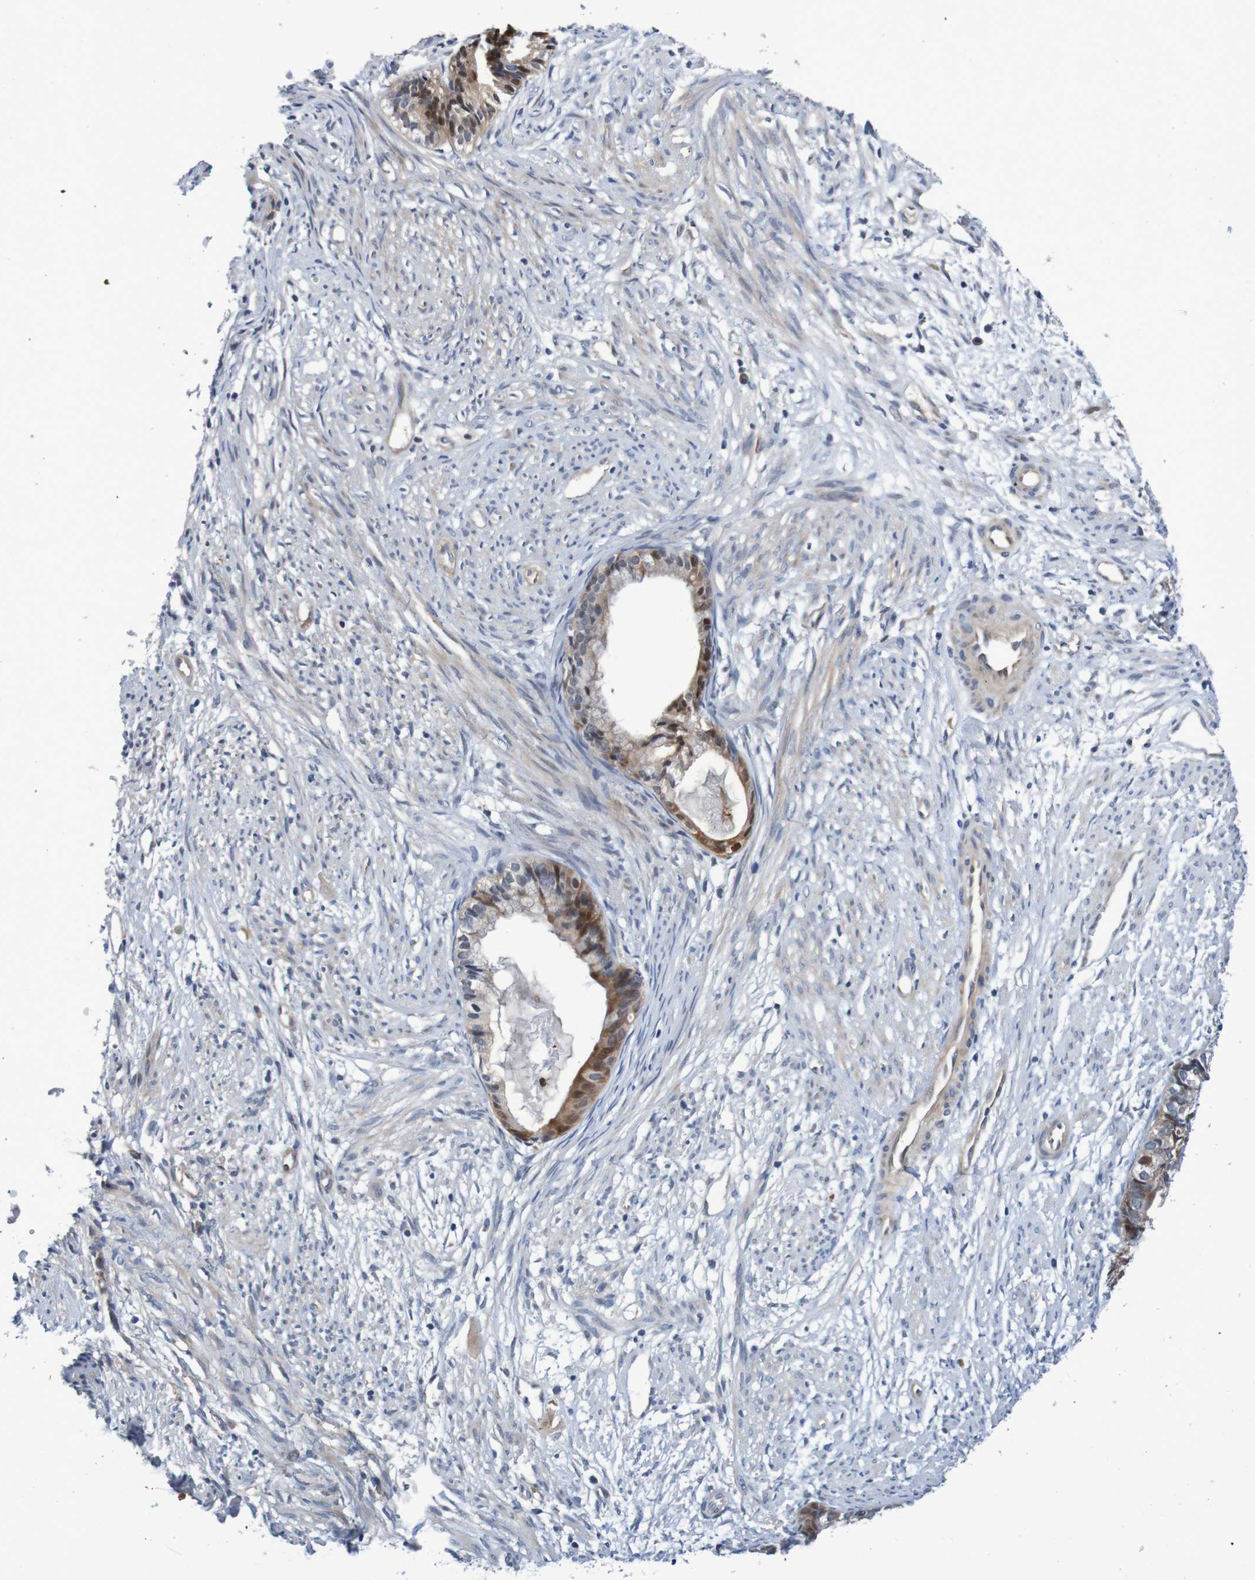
{"staining": {"intensity": "moderate", "quantity": "<25%", "location": "cytoplasmic/membranous"}, "tissue": "cervical cancer", "cell_type": "Tumor cells", "image_type": "cancer", "snomed": [{"axis": "morphology", "description": "Normal tissue, NOS"}, {"axis": "morphology", "description": "Adenocarcinoma, NOS"}, {"axis": "topography", "description": "Cervix"}, {"axis": "topography", "description": "Endometrium"}], "caption": "A high-resolution image shows IHC staining of adenocarcinoma (cervical), which demonstrates moderate cytoplasmic/membranous expression in about <25% of tumor cells.", "gene": "CPED1", "patient": {"sex": "female", "age": 86}}